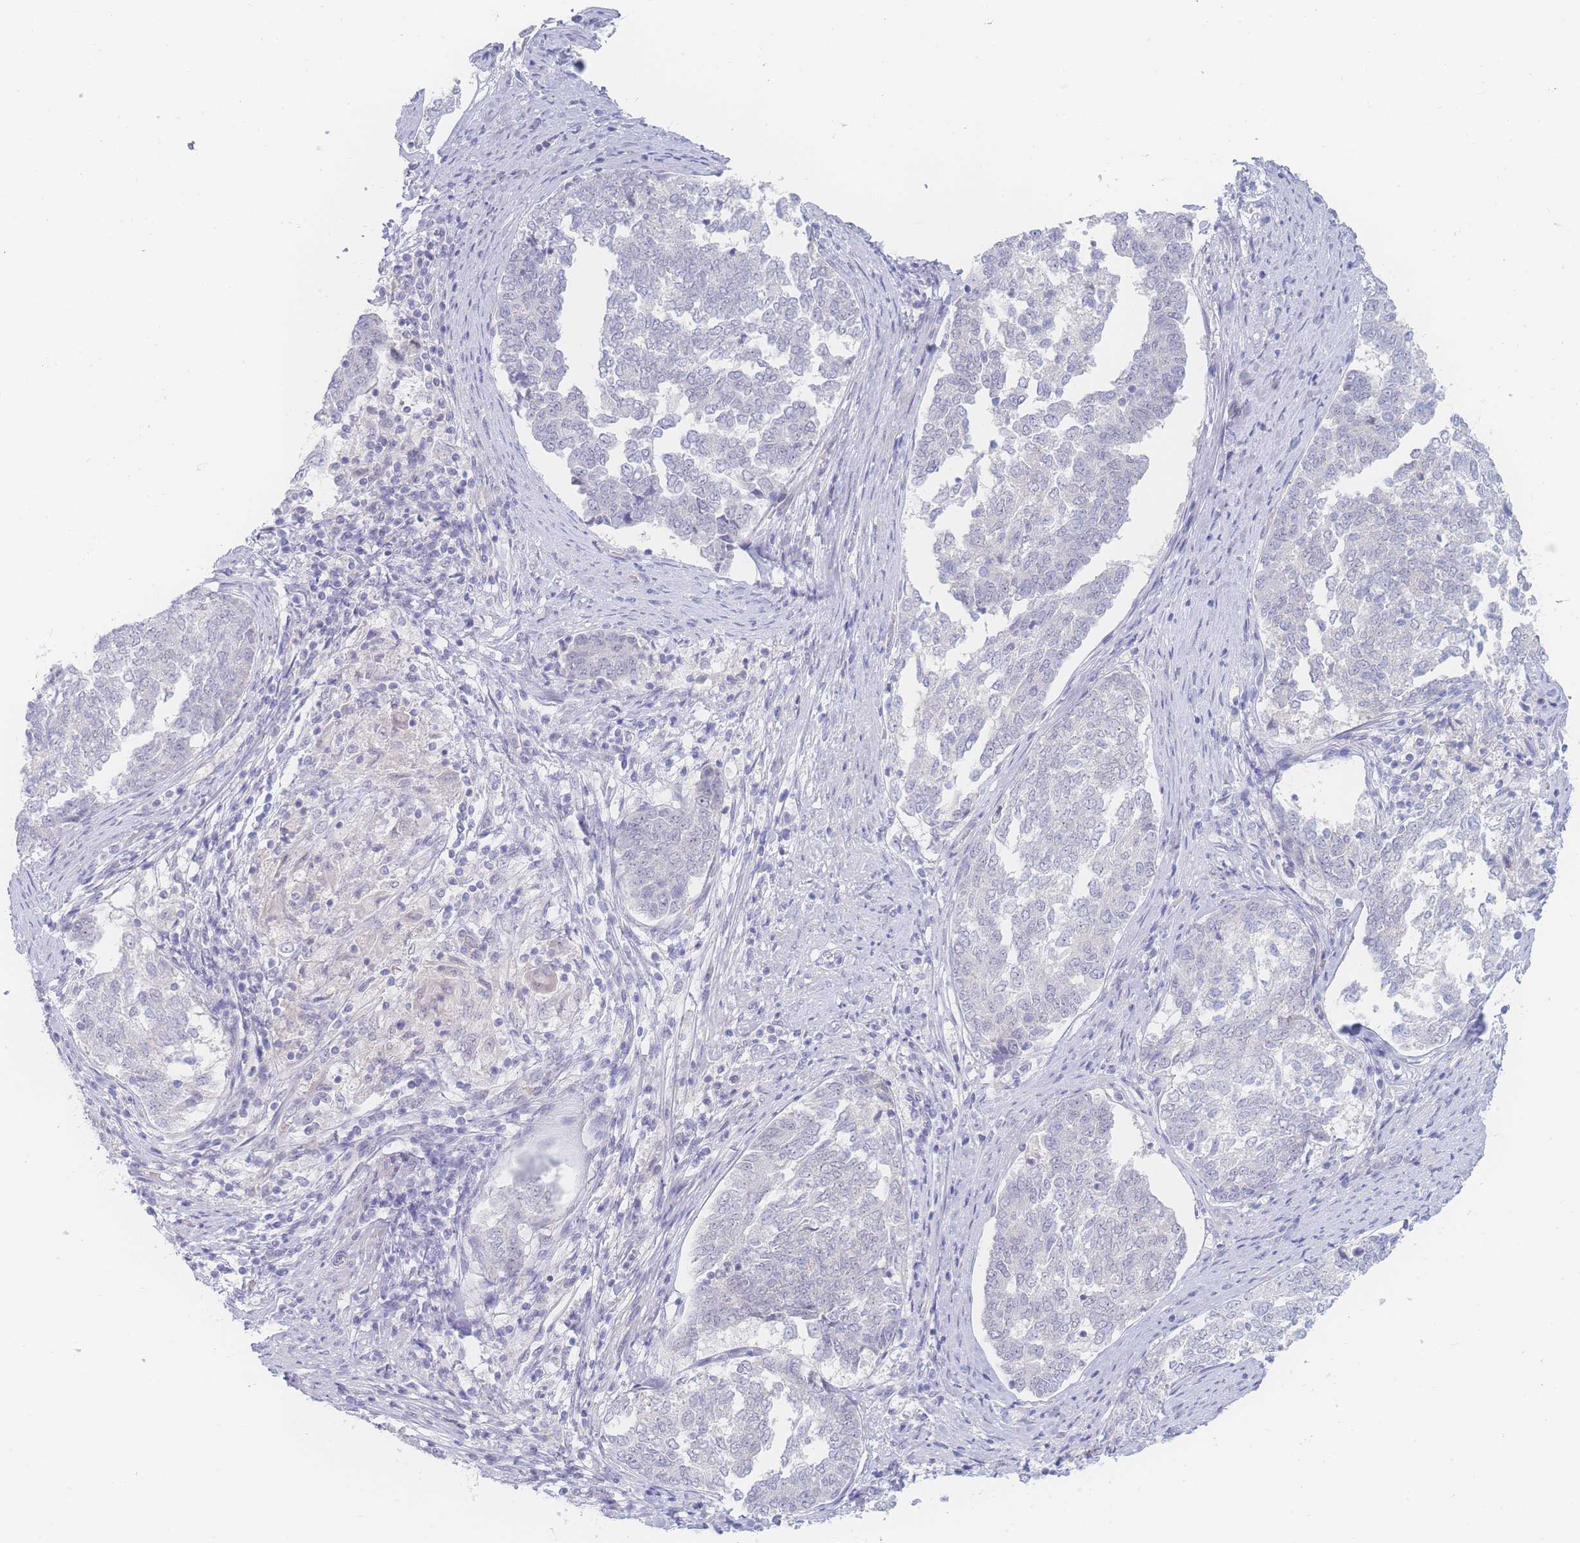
{"staining": {"intensity": "negative", "quantity": "none", "location": "none"}, "tissue": "endometrial cancer", "cell_type": "Tumor cells", "image_type": "cancer", "snomed": [{"axis": "morphology", "description": "Adenocarcinoma, NOS"}, {"axis": "topography", "description": "Endometrium"}], "caption": "Human endometrial cancer (adenocarcinoma) stained for a protein using IHC demonstrates no staining in tumor cells.", "gene": "PRSS22", "patient": {"sex": "female", "age": 80}}